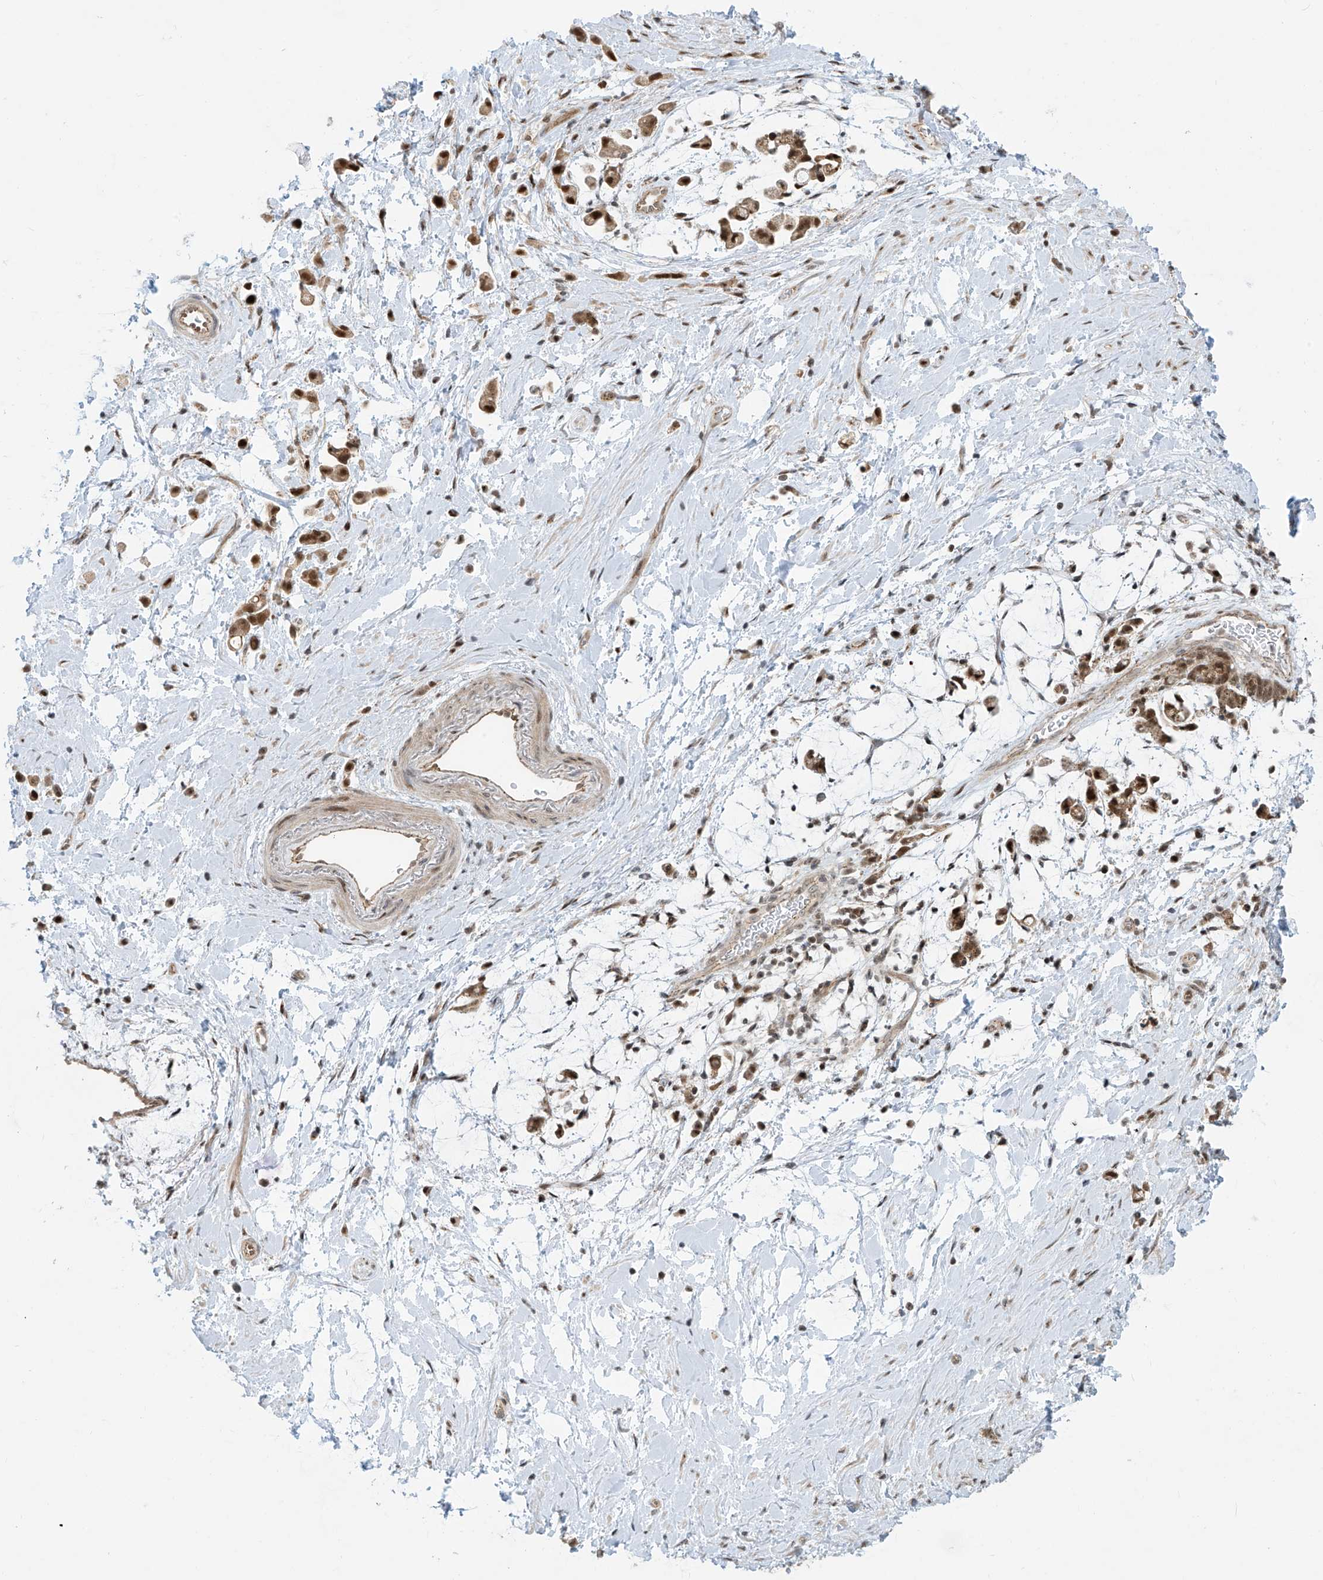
{"staining": {"intensity": "strong", "quantity": ">75%", "location": "nuclear"}, "tissue": "stomach cancer", "cell_type": "Tumor cells", "image_type": "cancer", "snomed": [{"axis": "morphology", "description": "Adenocarcinoma, NOS"}, {"axis": "topography", "description": "Stomach"}], "caption": "Adenocarcinoma (stomach) was stained to show a protein in brown. There is high levels of strong nuclear staining in approximately >75% of tumor cells. (brown staining indicates protein expression, while blue staining denotes nuclei).", "gene": "LAGE3", "patient": {"sex": "female", "age": 60}}